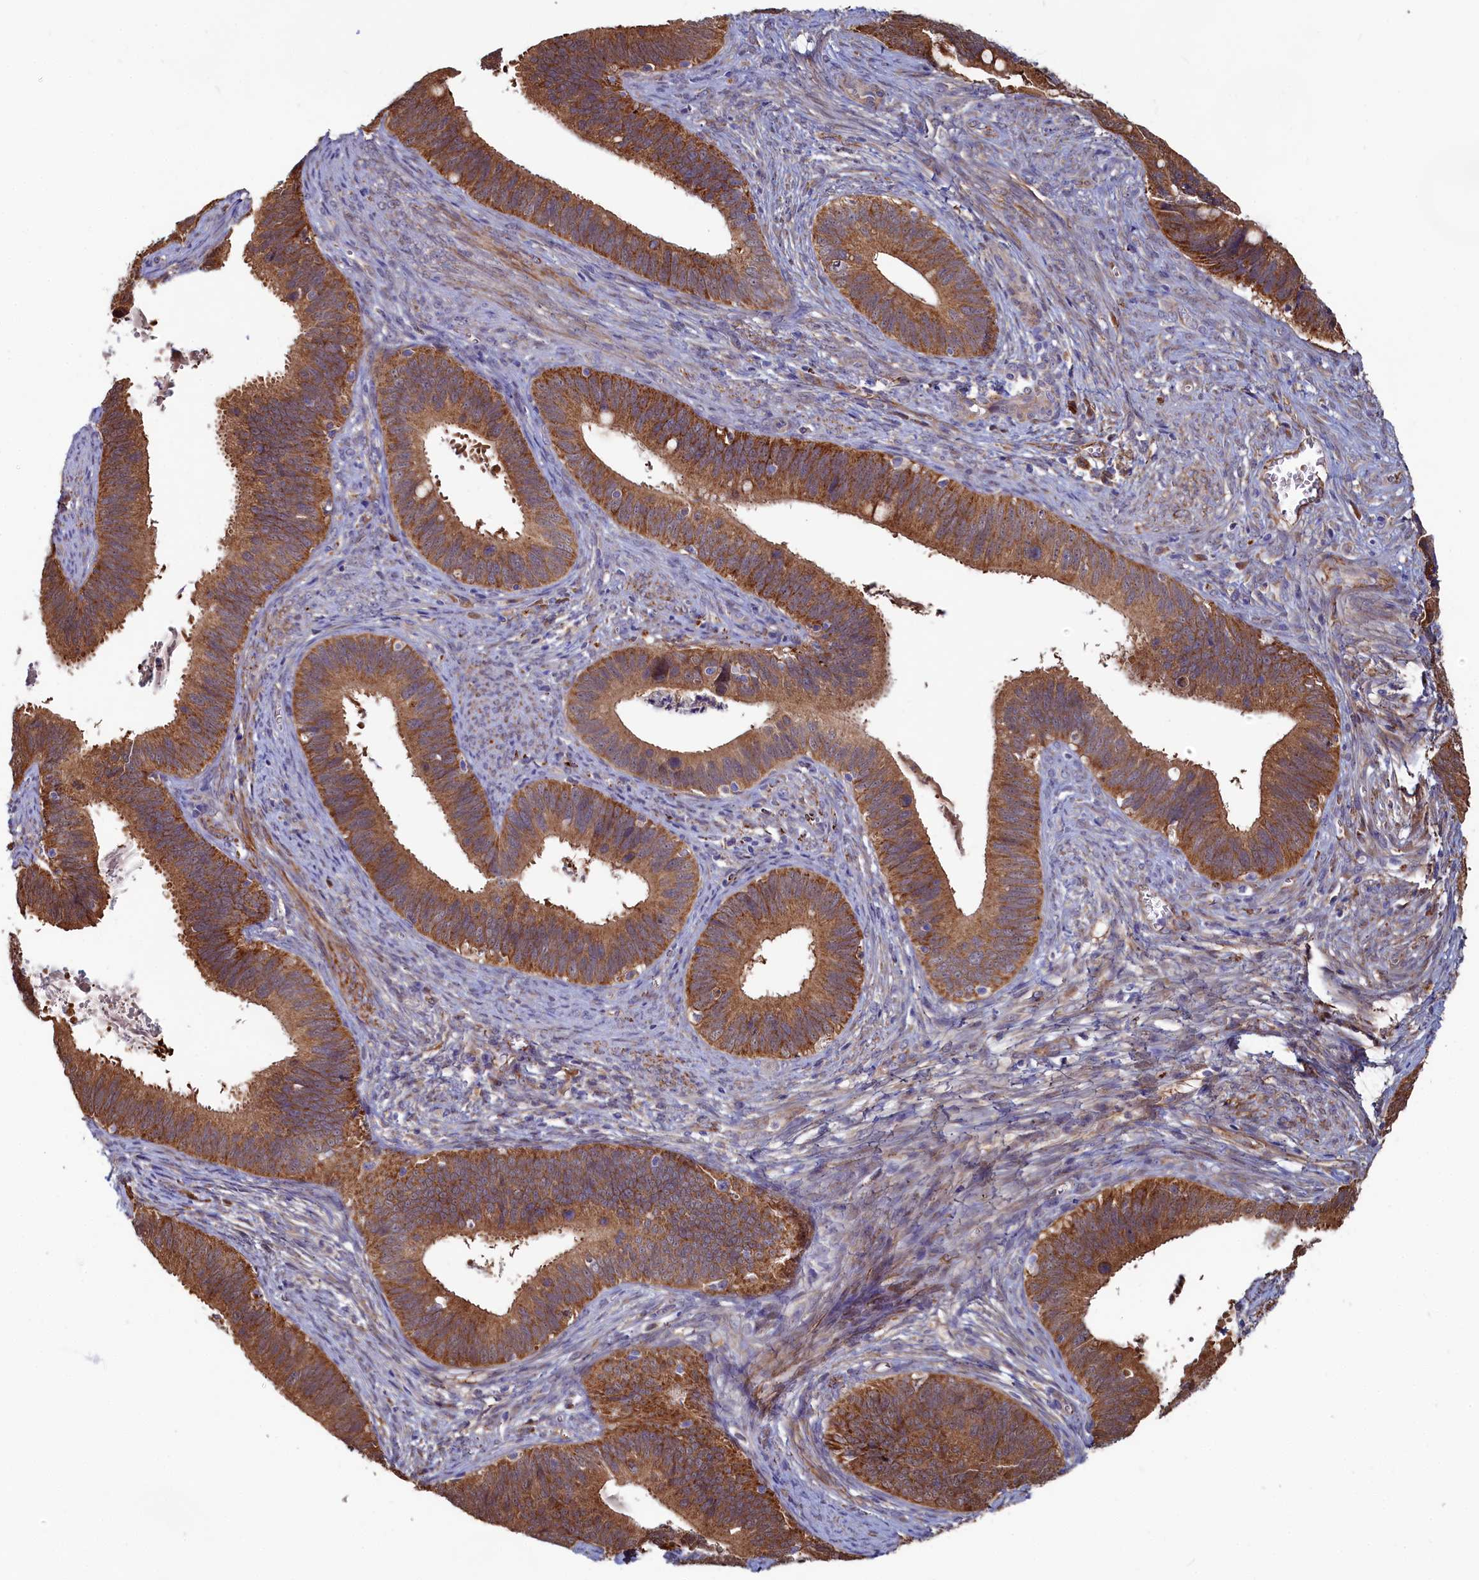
{"staining": {"intensity": "moderate", "quantity": ">75%", "location": "cytoplasmic/membranous"}, "tissue": "cervical cancer", "cell_type": "Tumor cells", "image_type": "cancer", "snomed": [{"axis": "morphology", "description": "Adenocarcinoma, NOS"}, {"axis": "topography", "description": "Cervix"}], "caption": "A brown stain highlights moderate cytoplasmic/membranous positivity of a protein in cervical adenocarcinoma tumor cells.", "gene": "ASTE1", "patient": {"sex": "female", "age": 42}}